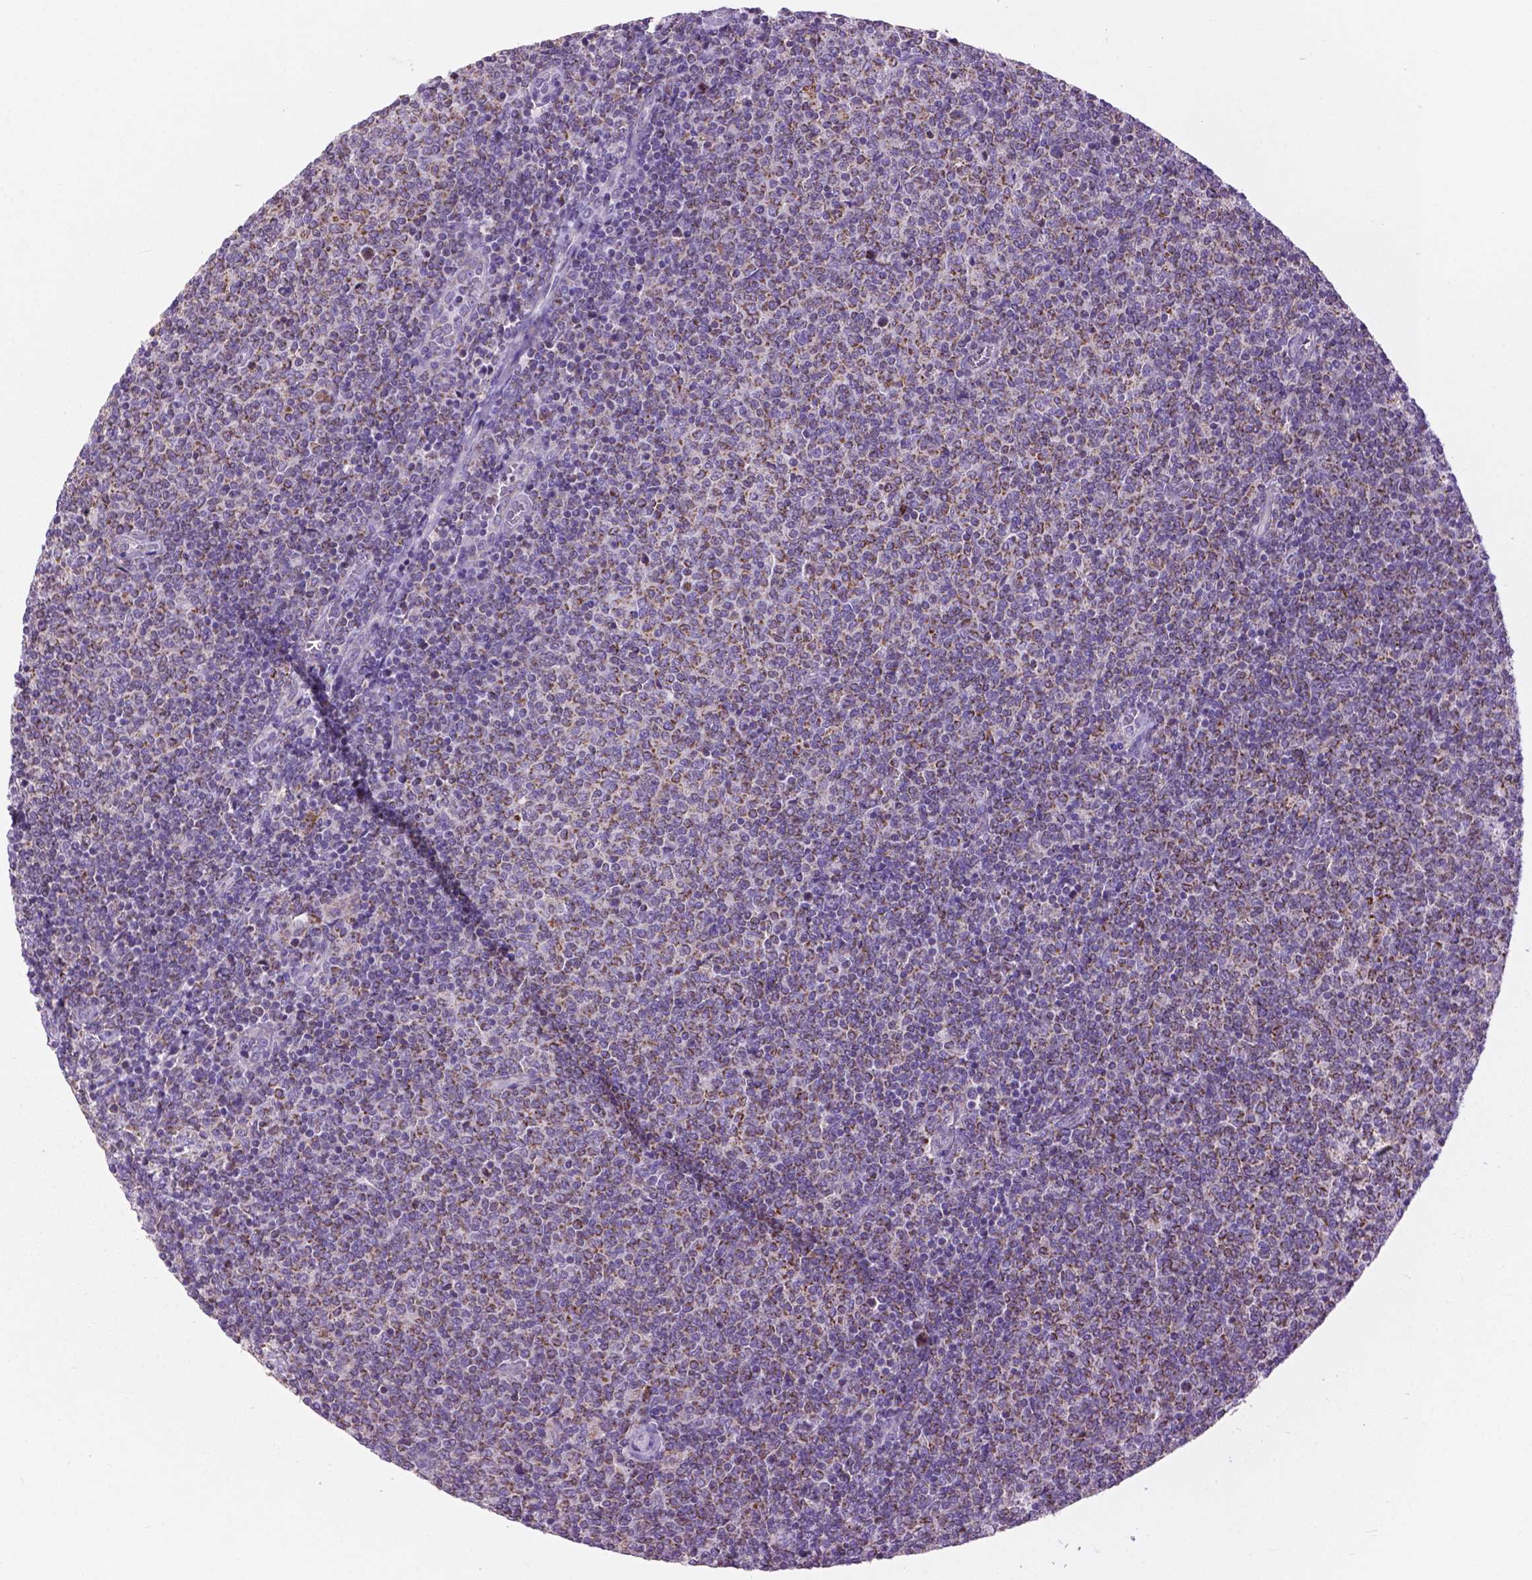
{"staining": {"intensity": "strong", "quantity": "25%-75%", "location": "cytoplasmic/membranous"}, "tissue": "lymphoma", "cell_type": "Tumor cells", "image_type": "cancer", "snomed": [{"axis": "morphology", "description": "Malignant lymphoma, non-Hodgkin's type, Low grade"}, {"axis": "topography", "description": "Lymph node"}], "caption": "A high-resolution micrograph shows immunohistochemistry (IHC) staining of low-grade malignant lymphoma, non-Hodgkin's type, which shows strong cytoplasmic/membranous staining in approximately 25%-75% of tumor cells.", "gene": "VDAC1", "patient": {"sex": "male", "age": 52}}